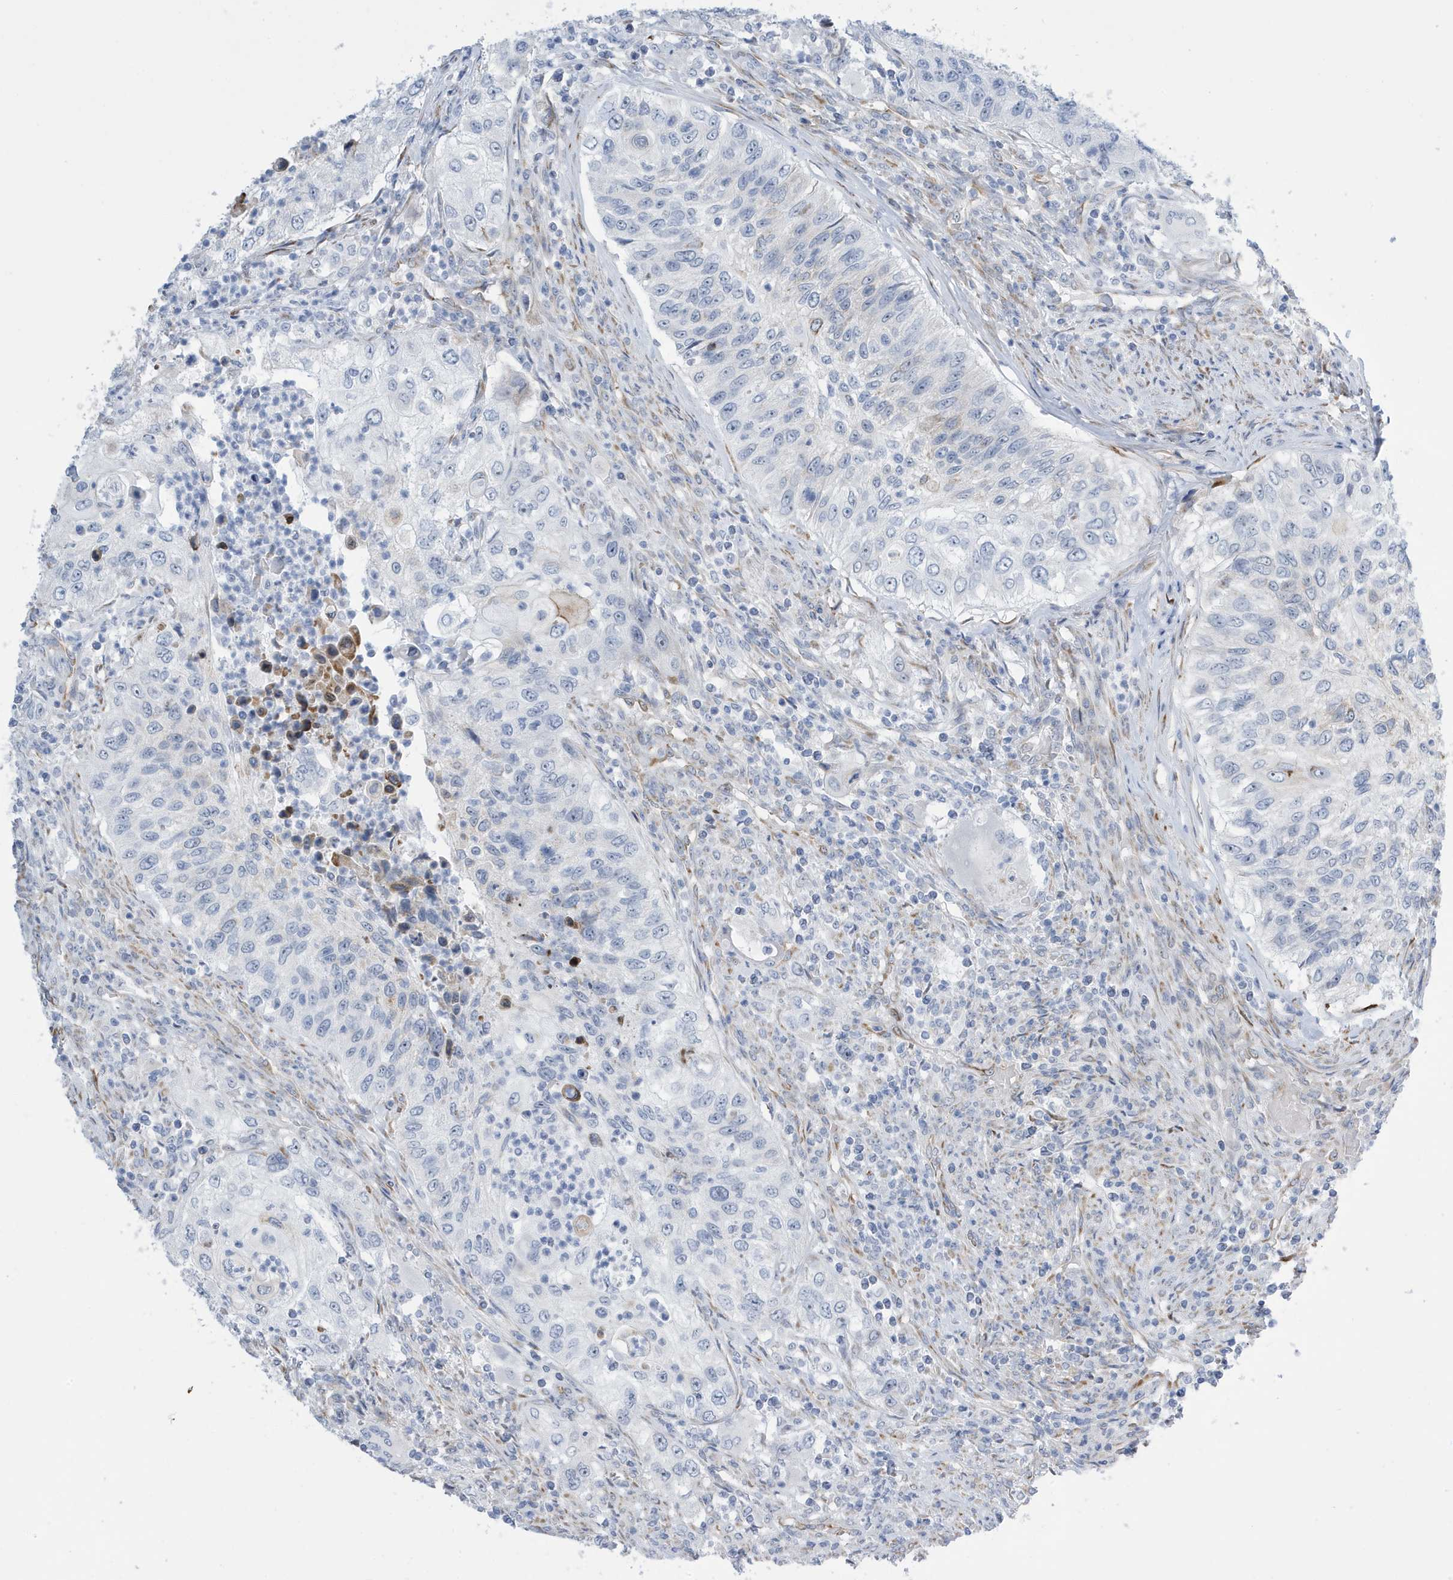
{"staining": {"intensity": "negative", "quantity": "none", "location": "none"}, "tissue": "urothelial cancer", "cell_type": "Tumor cells", "image_type": "cancer", "snomed": [{"axis": "morphology", "description": "Urothelial carcinoma, High grade"}, {"axis": "topography", "description": "Urinary bladder"}], "caption": "This histopathology image is of urothelial cancer stained with IHC to label a protein in brown with the nuclei are counter-stained blue. There is no positivity in tumor cells.", "gene": "SEMA3F", "patient": {"sex": "female", "age": 60}}